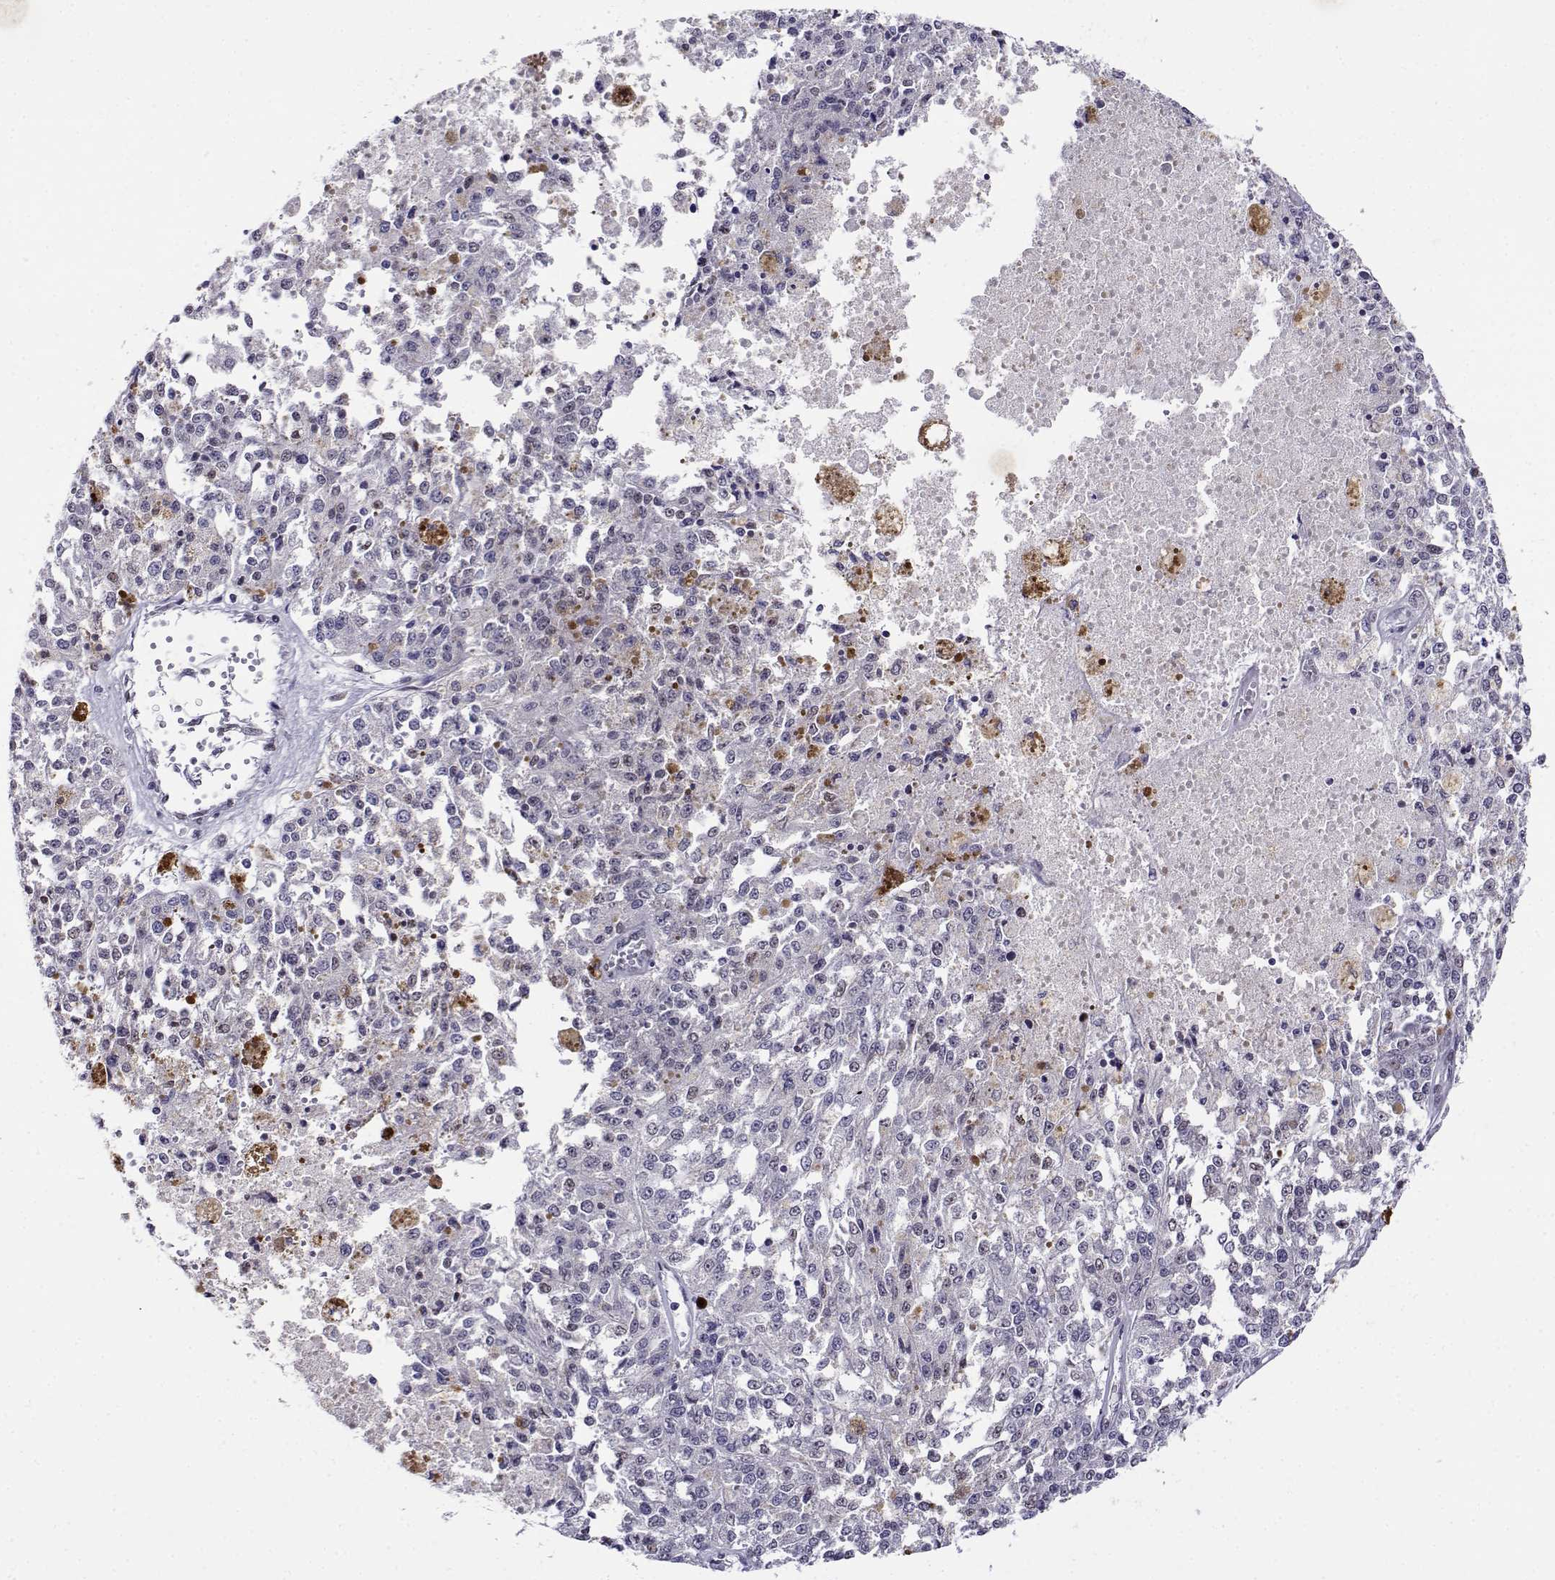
{"staining": {"intensity": "negative", "quantity": "none", "location": "none"}, "tissue": "melanoma", "cell_type": "Tumor cells", "image_type": "cancer", "snomed": [{"axis": "morphology", "description": "Malignant melanoma, Metastatic site"}, {"axis": "topography", "description": "Lymph node"}], "caption": "Immunohistochemical staining of human melanoma shows no significant expression in tumor cells.", "gene": "ERF", "patient": {"sex": "female", "age": 64}}